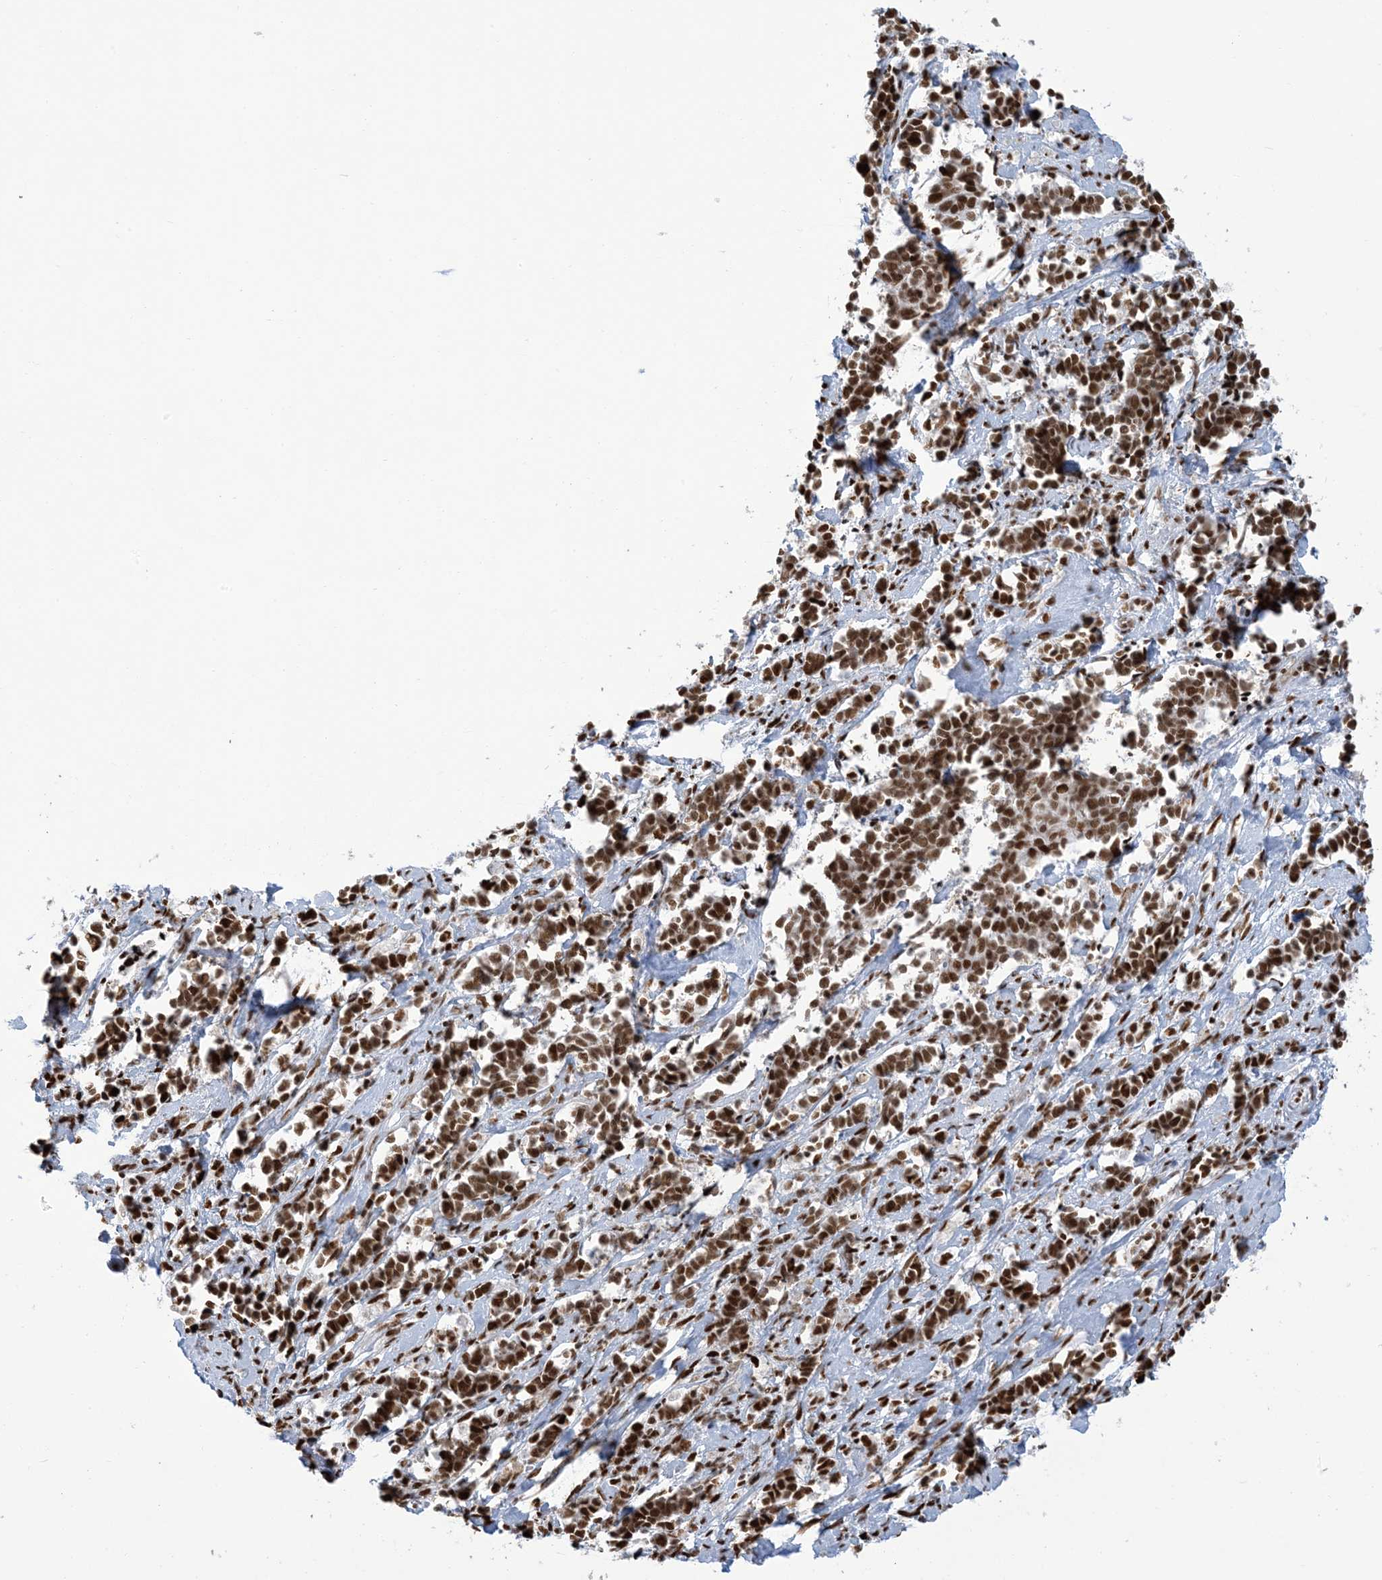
{"staining": {"intensity": "strong", "quantity": ">75%", "location": "nuclear"}, "tissue": "cervical cancer", "cell_type": "Tumor cells", "image_type": "cancer", "snomed": [{"axis": "morphology", "description": "Normal tissue, NOS"}, {"axis": "morphology", "description": "Squamous cell carcinoma, NOS"}, {"axis": "topography", "description": "Cervix"}], "caption": "Protein staining exhibits strong nuclear expression in about >75% of tumor cells in cervical squamous cell carcinoma.", "gene": "STAG1", "patient": {"sex": "female", "age": 35}}